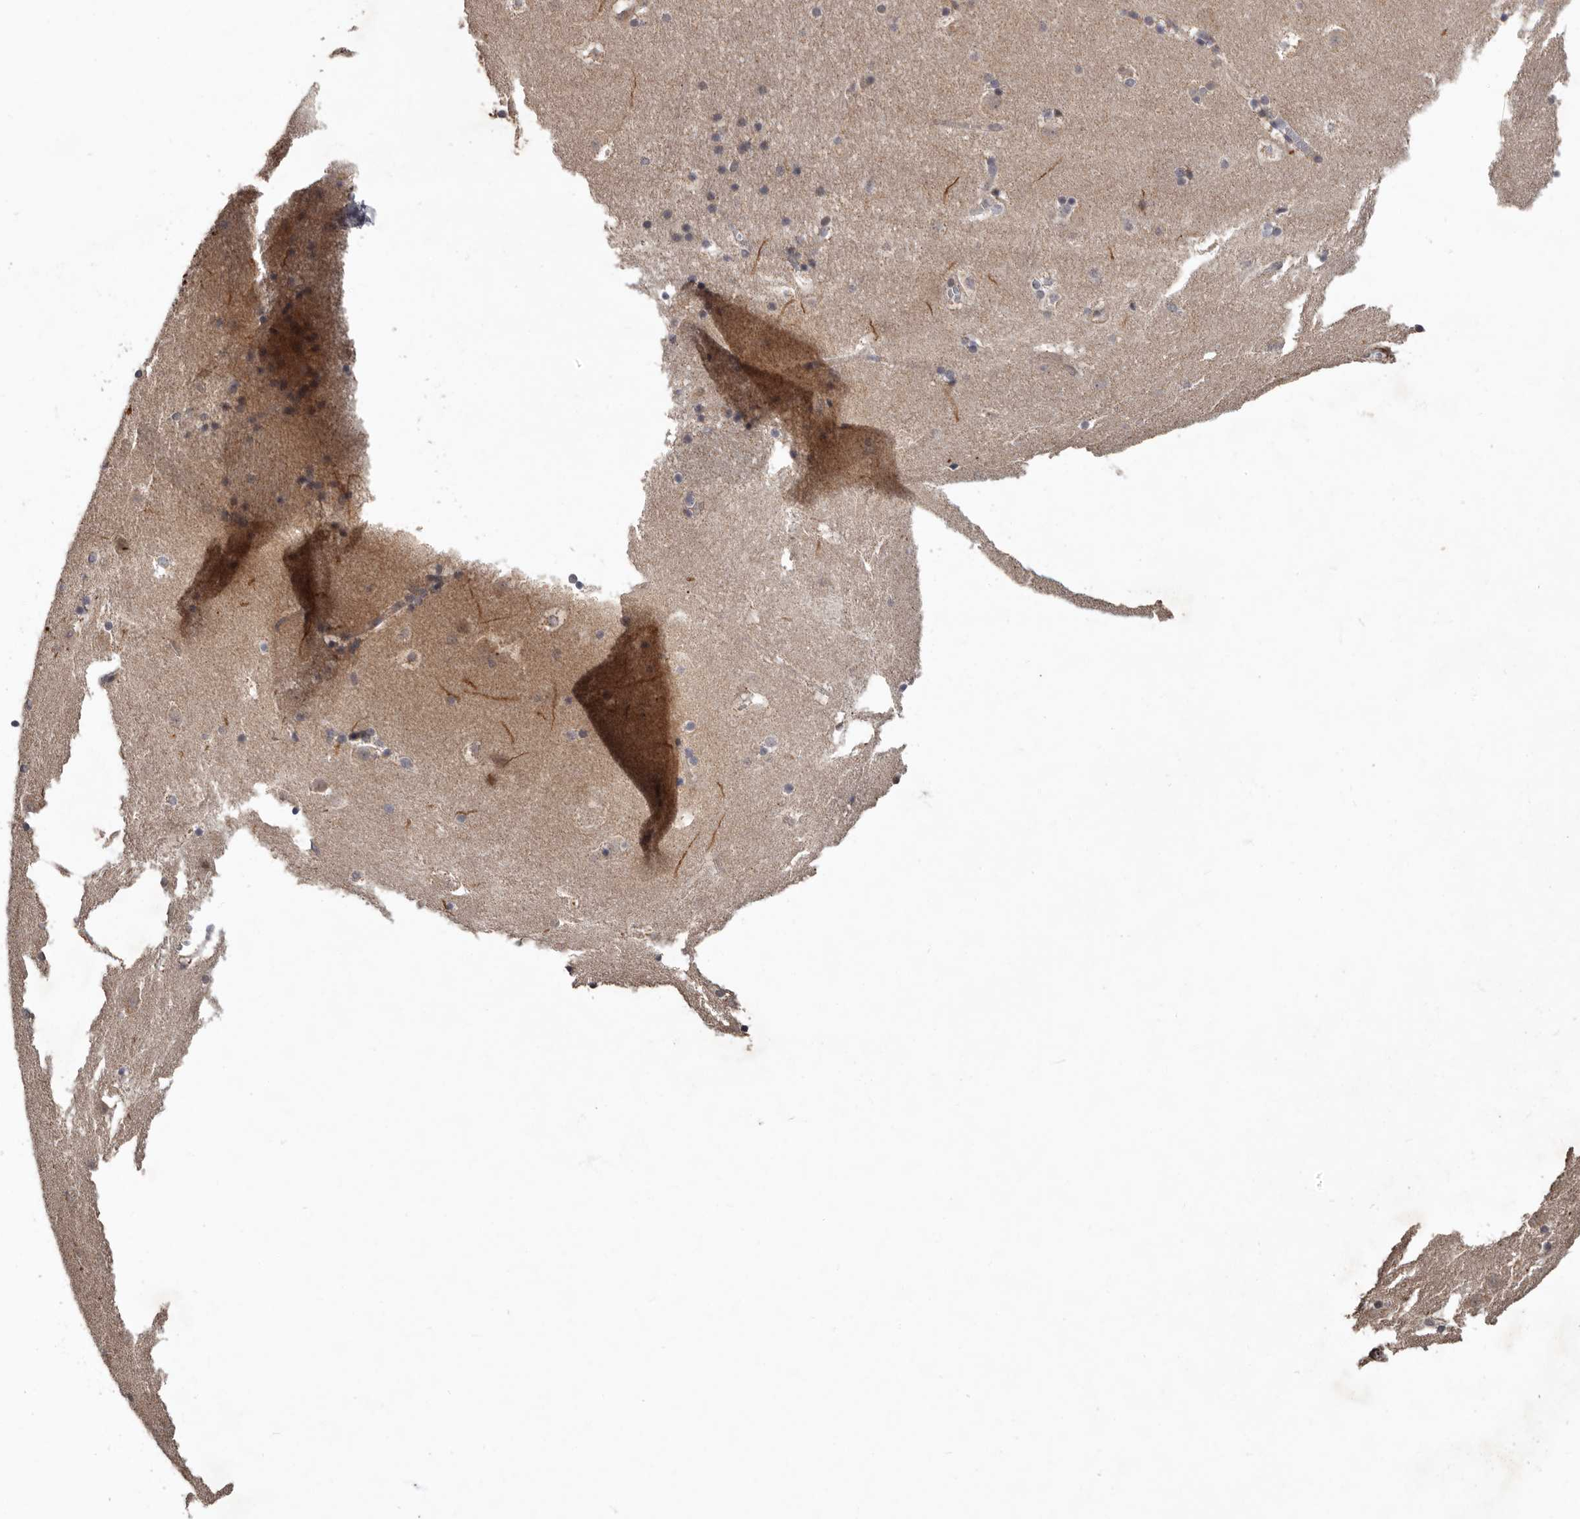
{"staining": {"intensity": "weak", "quantity": "<25%", "location": "cytoplasmic/membranous"}, "tissue": "caudate", "cell_type": "Glial cells", "image_type": "normal", "snomed": [{"axis": "morphology", "description": "Normal tissue, NOS"}, {"axis": "topography", "description": "Lateral ventricle wall"}], "caption": "Glial cells show no significant protein staining in normal caudate. (DAB immunohistochemistry (IHC), high magnification).", "gene": "FGFR4", "patient": {"sex": "male", "age": 45}}